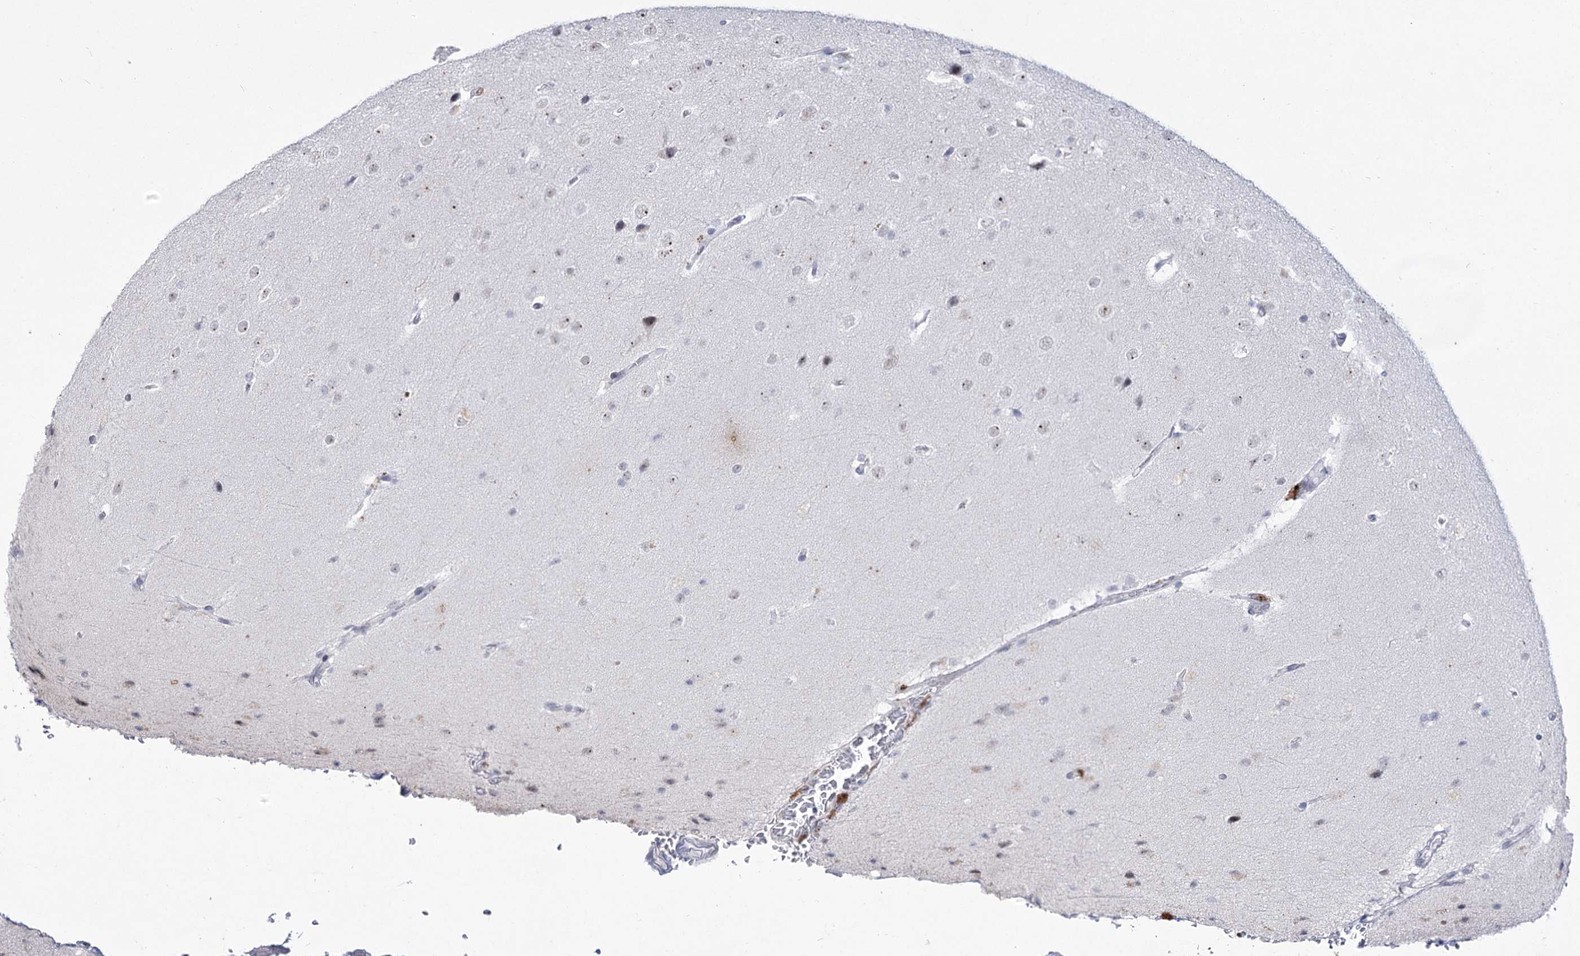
{"staining": {"intensity": "weak", "quantity": "<25%", "location": "nuclear"}, "tissue": "glioma", "cell_type": "Tumor cells", "image_type": "cancer", "snomed": [{"axis": "morphology", "description": "Glioma, malignant, Low grade"}, {"axis": "topography", "description": "Brain"}], "caption": "This is a micrograph of immunohistochemistry (IHC) staining of glioma, which shows no expression in tumor cells.", "gene": "DDX50", "patient": {"sex": "female", "age": 37}}